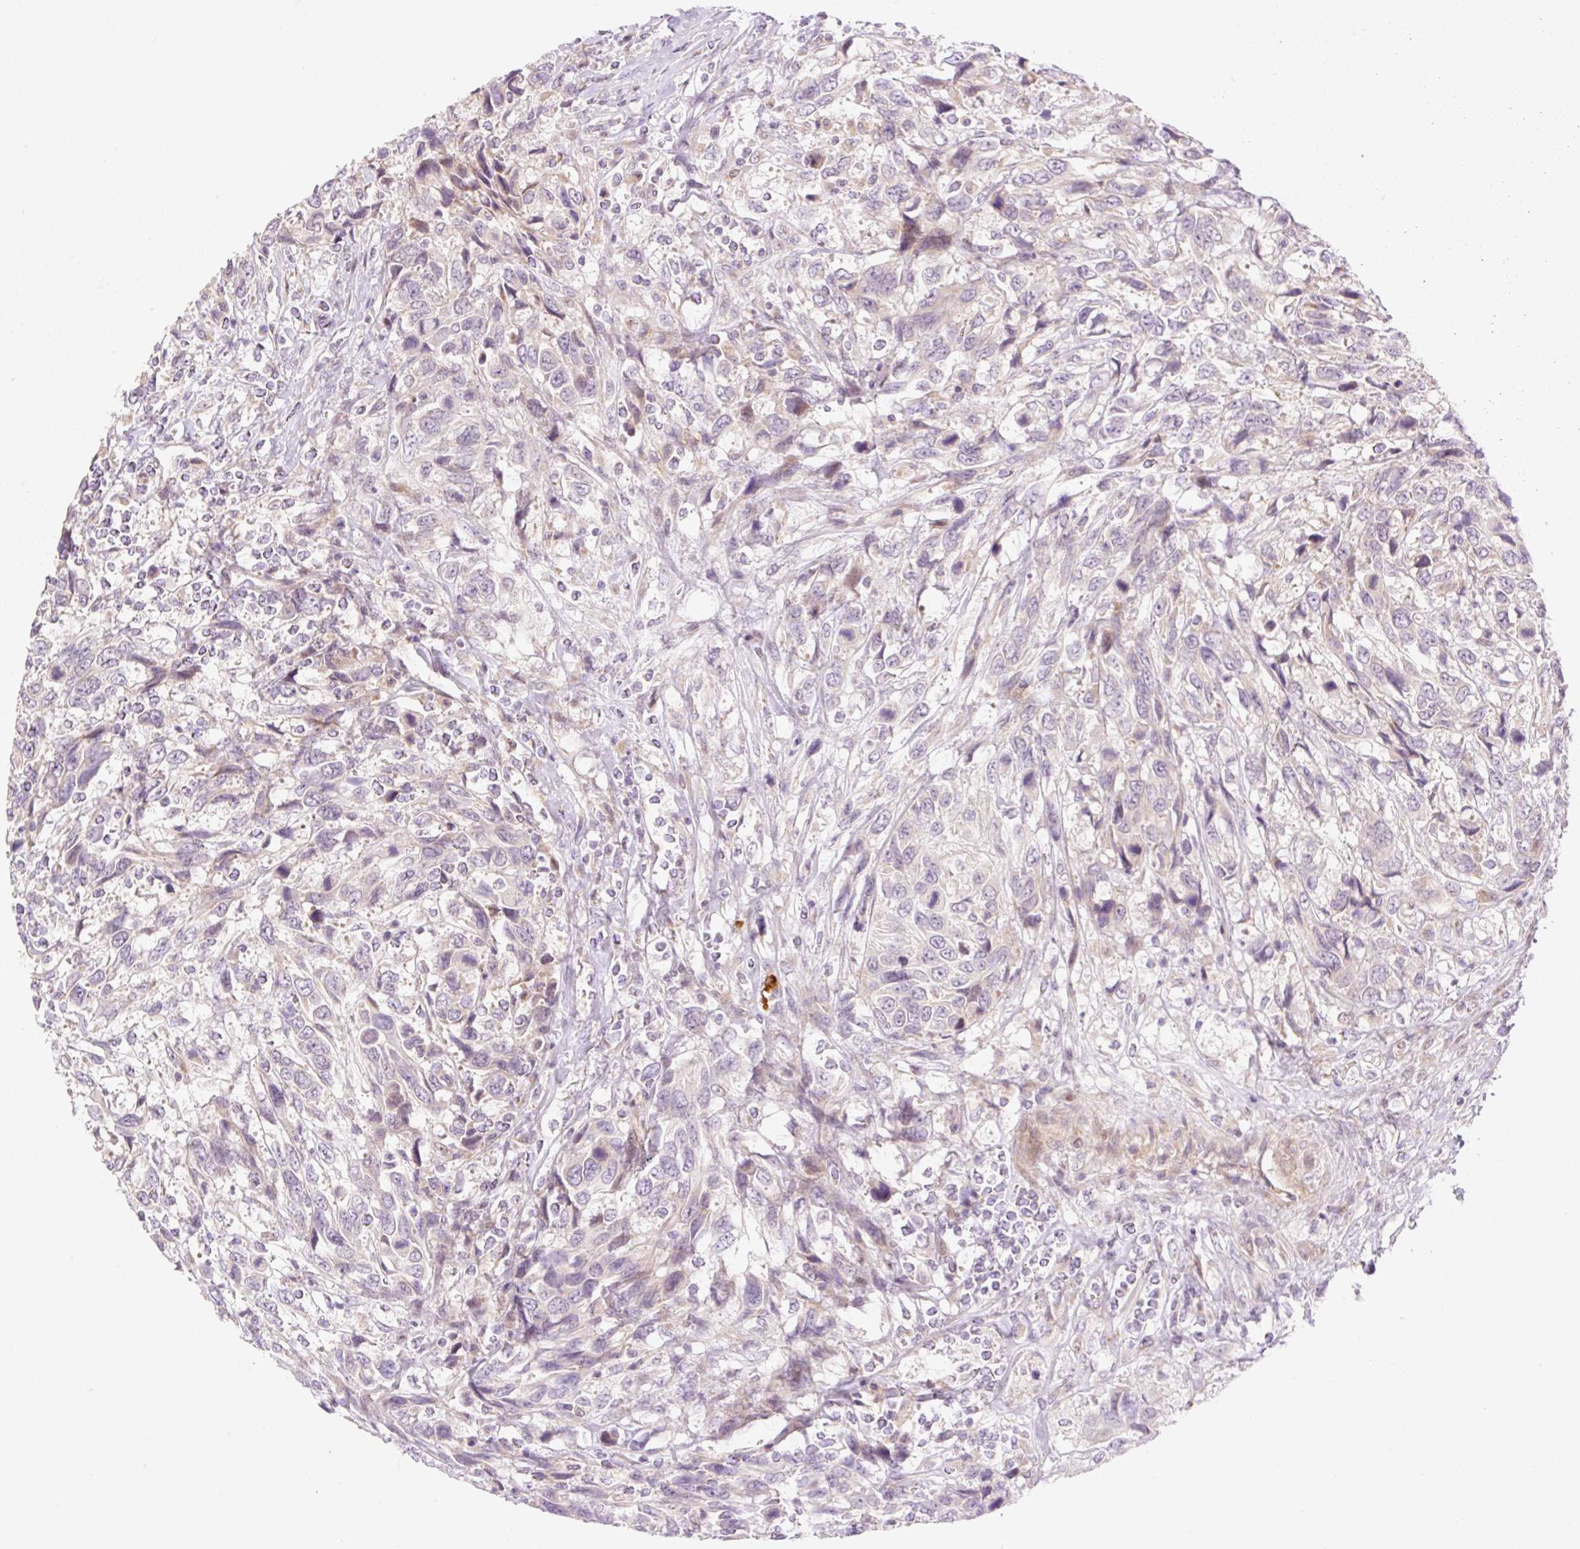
{"staining": {"intensity": "weak", "quantity": "<25%", "location": "cytoplasmic/membranous"}, "tissue": "urothelial cancer", "cell_type": "Tumor cells", "image_type": "cancer", "snomed": [{"axis": "morphology", "description": "Urothelial carcinoma, High grade"}, {"axis": "topography", "description": "Urinary bladder"}], "caption": "Urothelial carcinoma (high-grade) was stained to show a protein in brown. There is no significant staining in tumor cells. (Immunohistochemistry, brightfield microscopy, high magnification).", "gene": "ZNF394", "patient": {"sex": "female", "age": 70}}